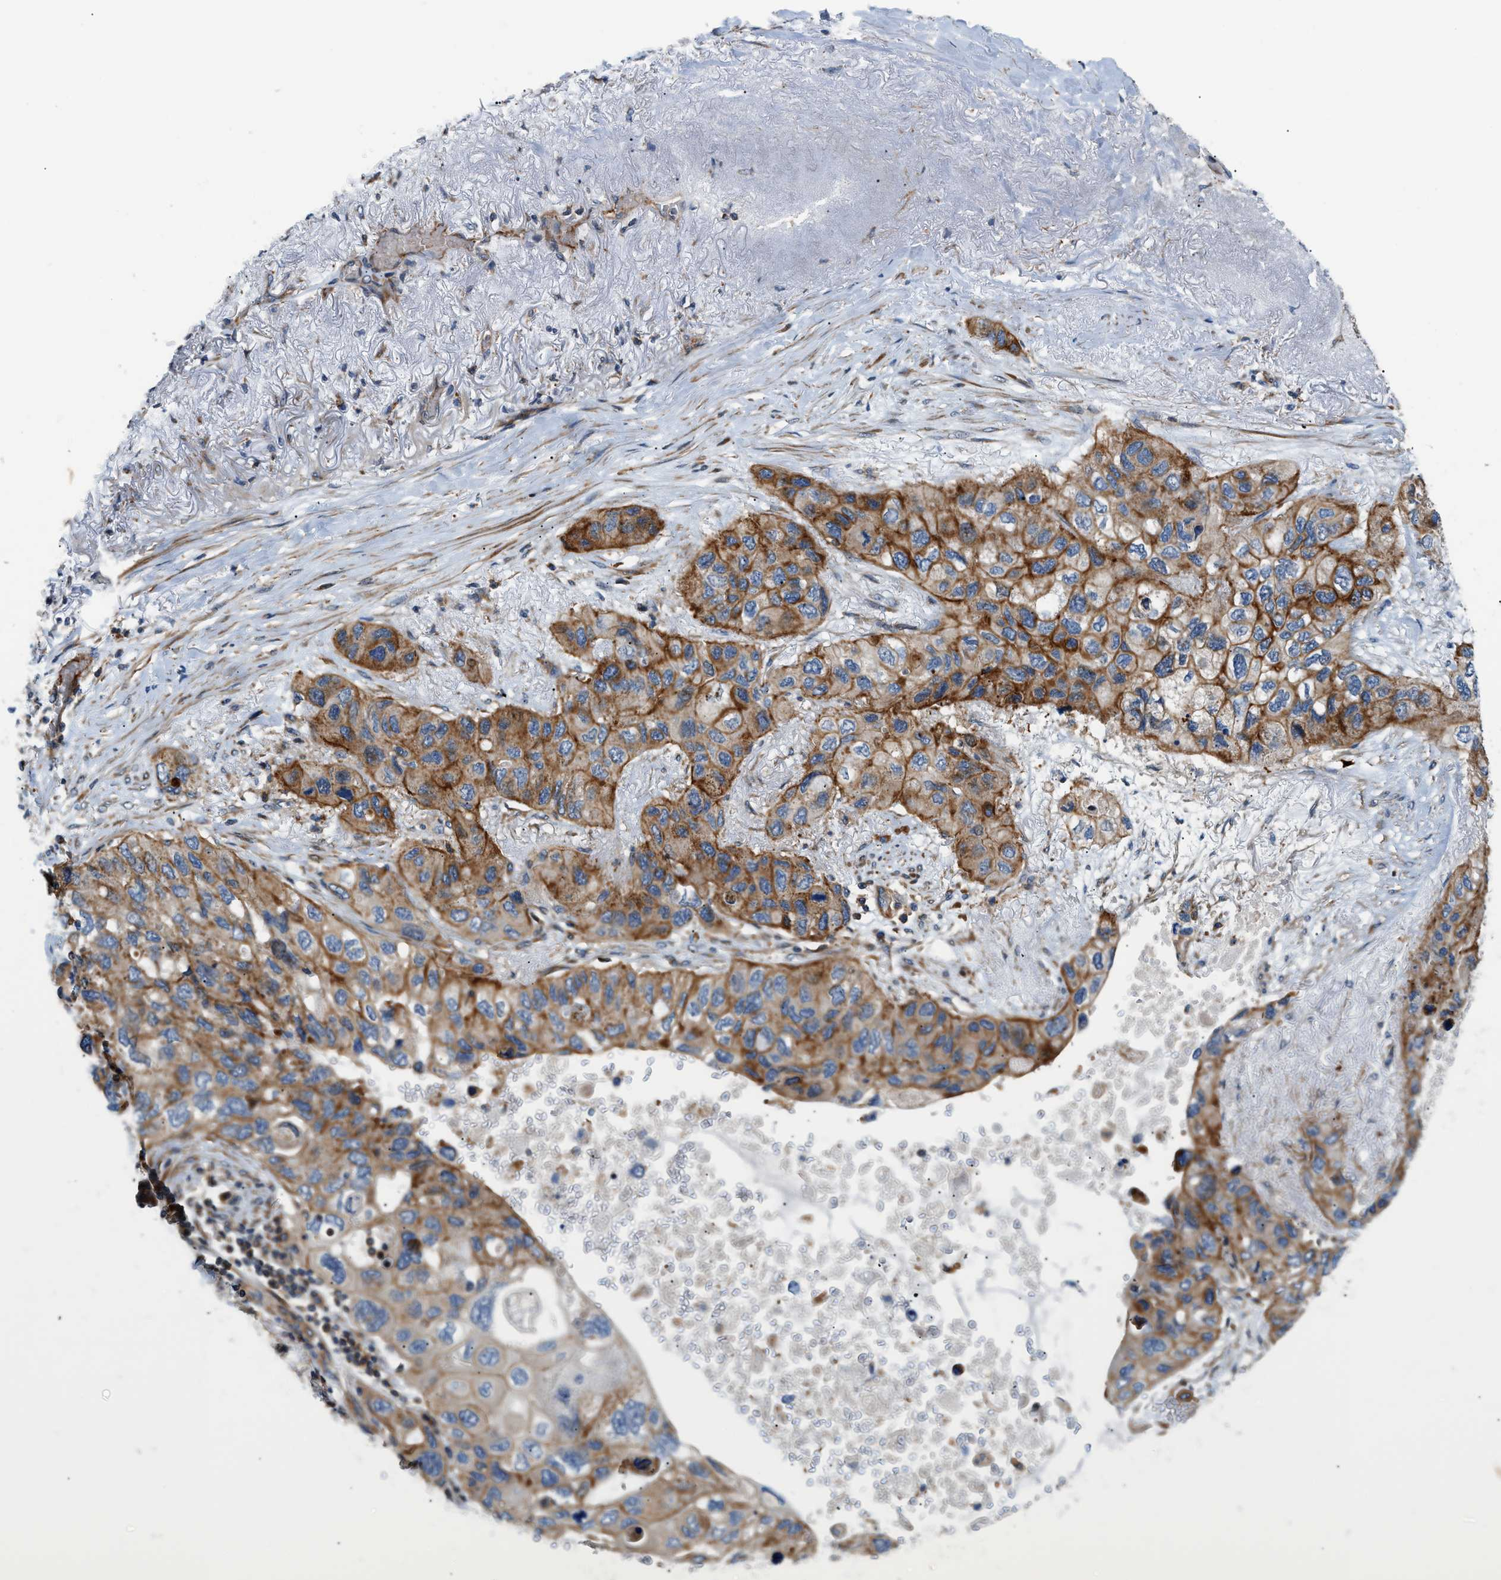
{"staining": {"intensity": "moderate", "quantity": ">75%", "location": "cytoplasmic/membranous"}, "tissue": "lung cancer", "cell_type": "Tumor cells", "image_type": "cancer", "snomed": [{"axis": "morphology", "description": "Squamous cell carcinoma, NOS"}, {"axis": "topography", "description": "Lung"}], "caption": "DAB (3,3'-diaminobenzidine) immunohistochemical staining of lung squamous cell carcinoma shows moderate cytoplasmic/membranous protein expression in approximately >75% of tumor cells.", "gene": "DHODH", "patient": {"sex": "female", "age": 73}}